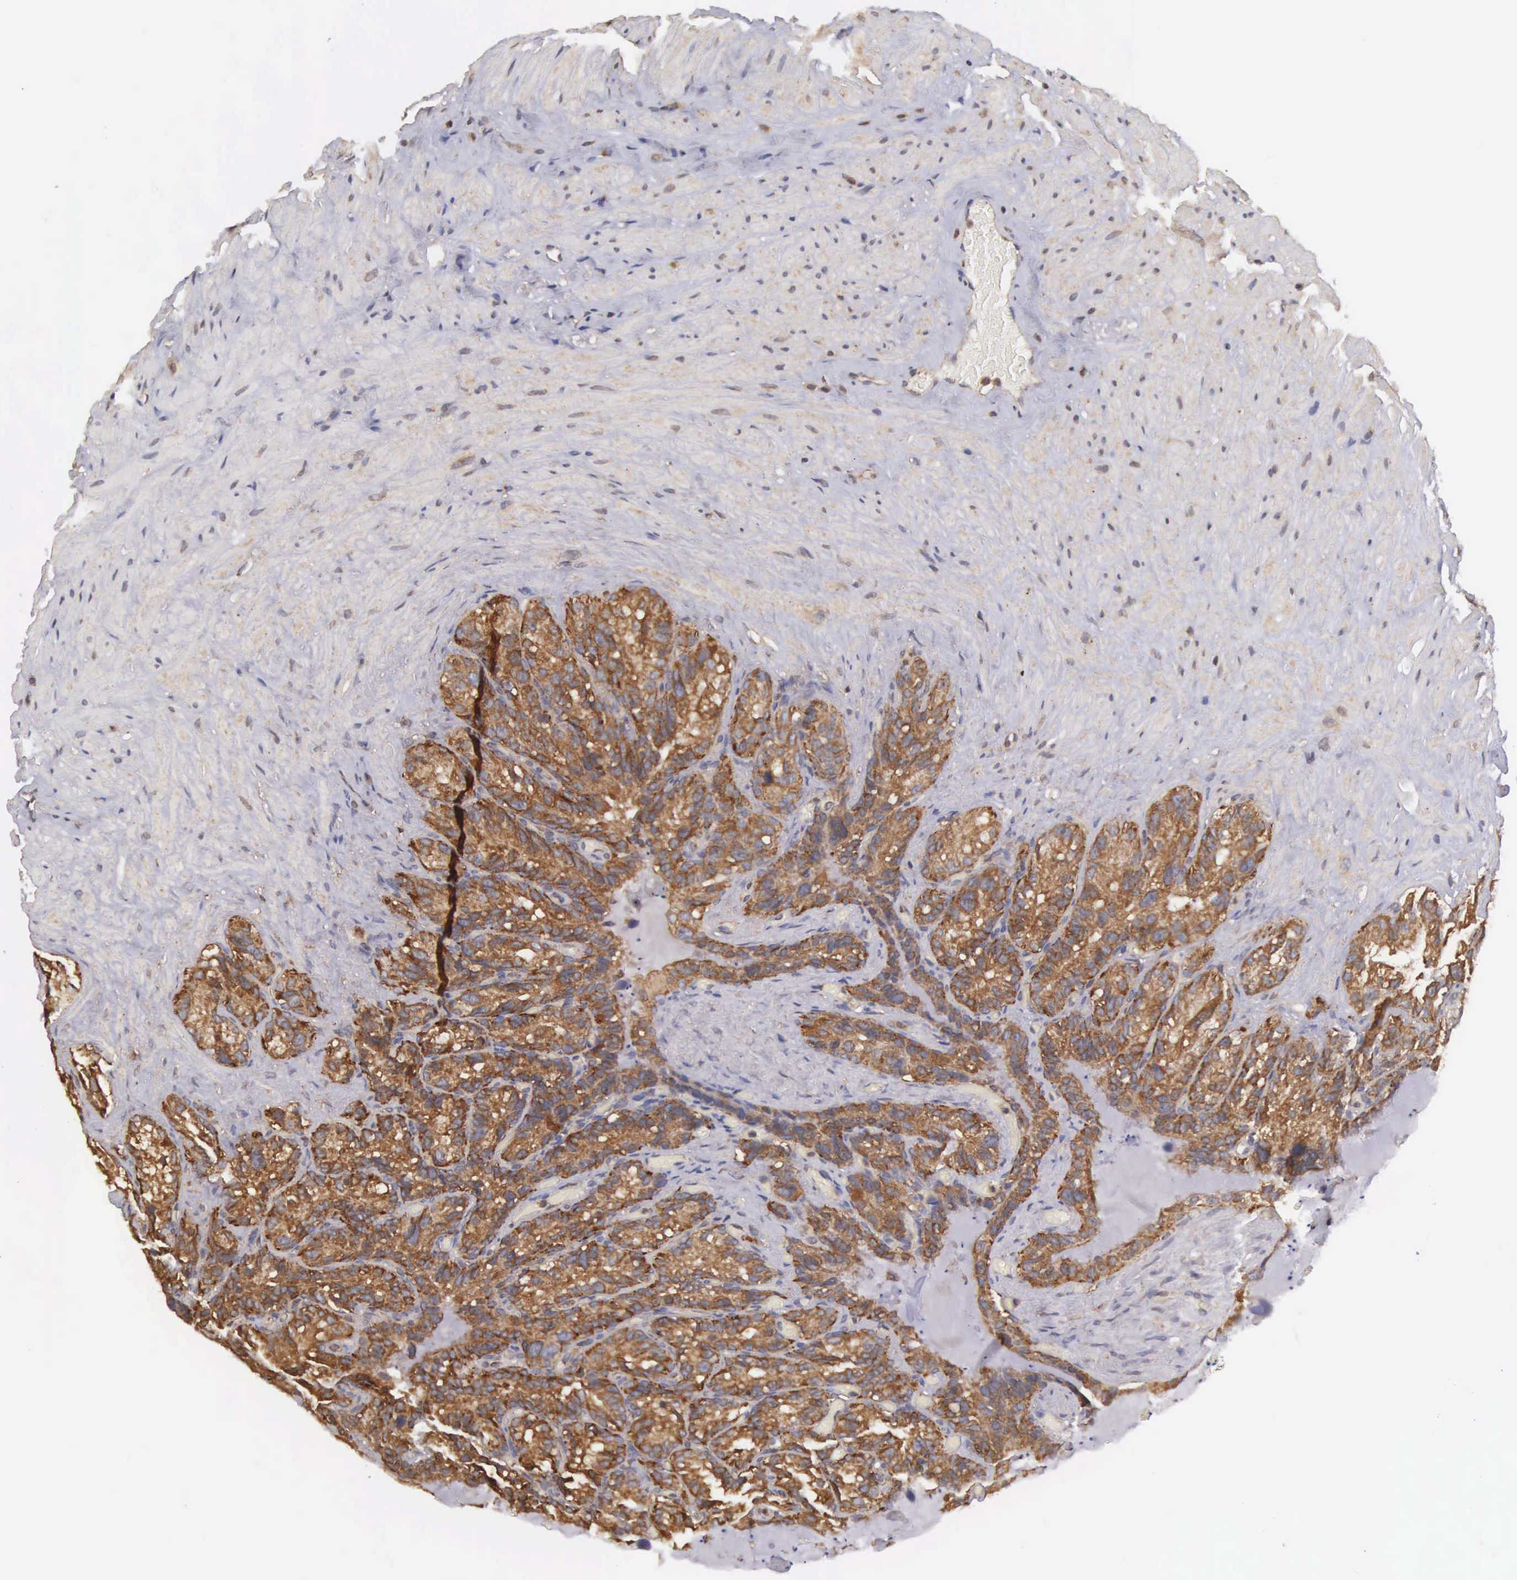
{"staining": {"intensity": "strong", "quantity": ">75%", "location": "cytoplasmic/membranous"}, "tissue": "seminal vesicle", "cell_type": "Glandular cells", "image_type": "normal", "snomed": [{"axis": "morphology", "description": "Normal tissue, NOS"}, {"axis": "topography", "description": "Seminal veicle"}], "caption": "A high amount of strong cytoplasmic/membranous positivity is present in about >75% of glandular cells in normal seminal vesicle.", "gene": "DHRS1", "patient": {"sex": "male", "age": 63}}